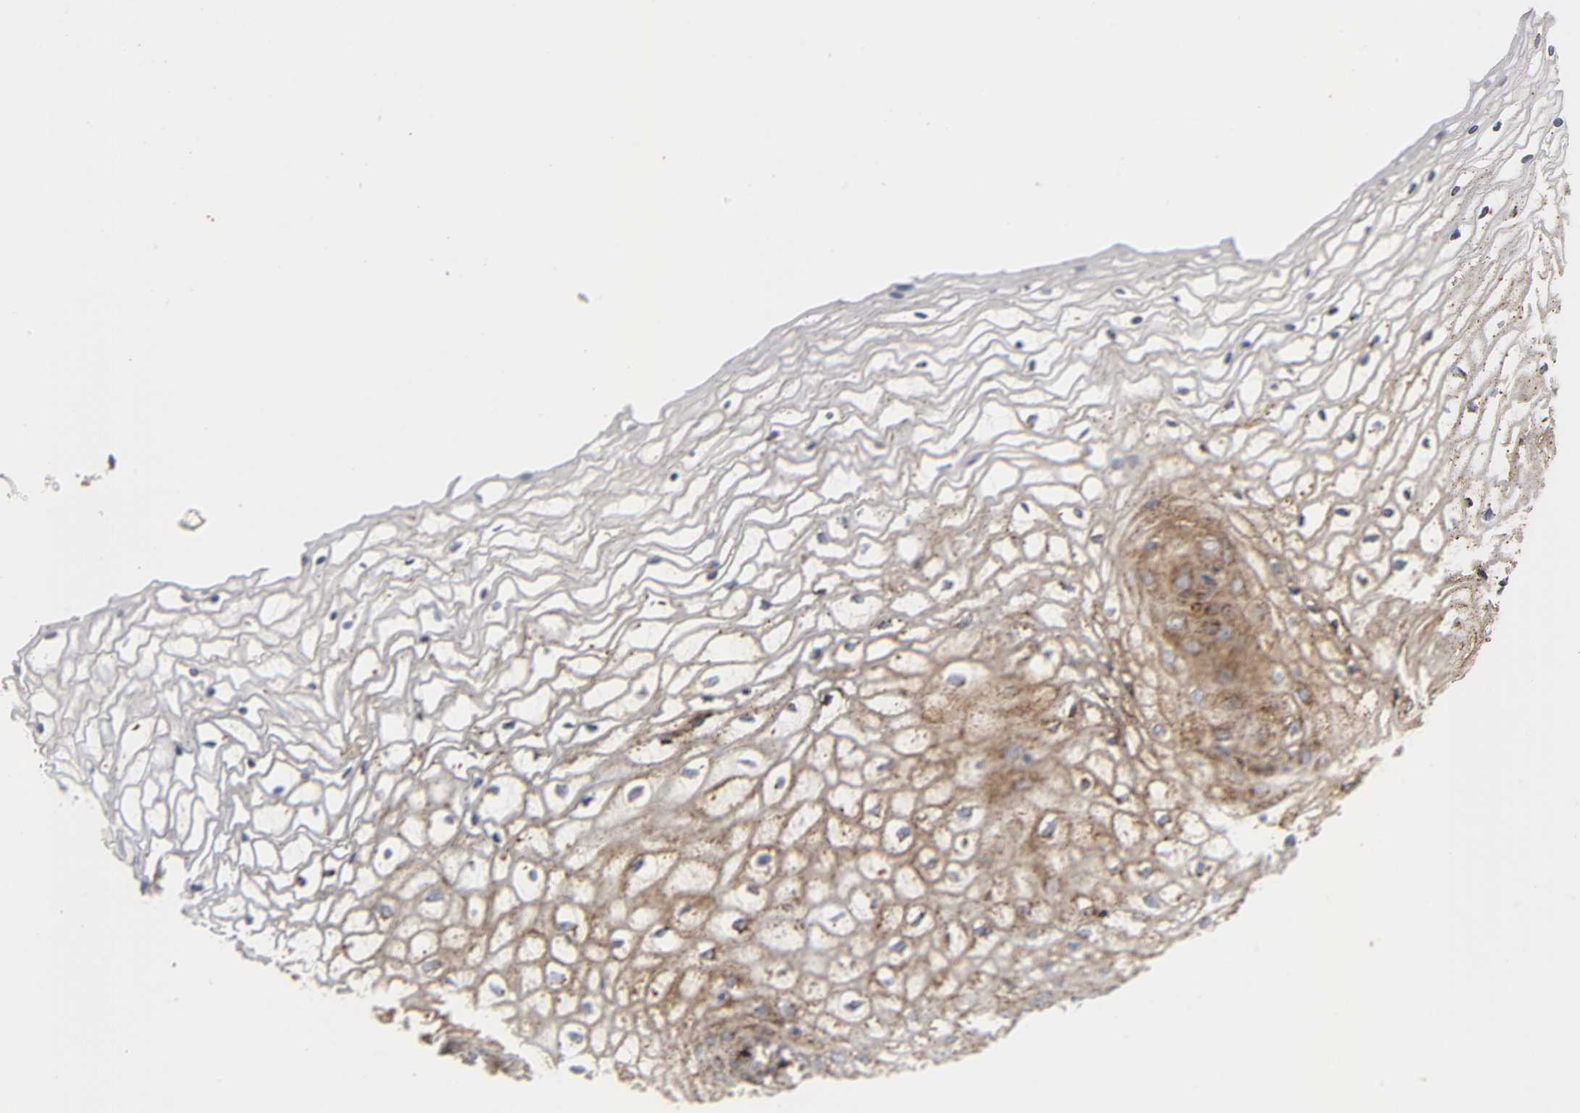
{"staining": {"intensity": "strong", "quantity": "25%-75%", "location": "cytoplasmic/membranous"}, "tissue": "vagina", "cell_type": "Squamous epithelial cells", "image_type": "normal", "snomed": [{"axis": "morphology", "description": "Normal tissue, NOS"}, {"axis": "topography", "description": "Vagina"}], "caption": "Immunohistochemical staining of benign vagina displays strong cytoplasmic/membranous protein positivity in about 25%-75% of squamous epithelial cells.", "gene": "PSAP", "patient": {"sex": "female", "age": 34}}